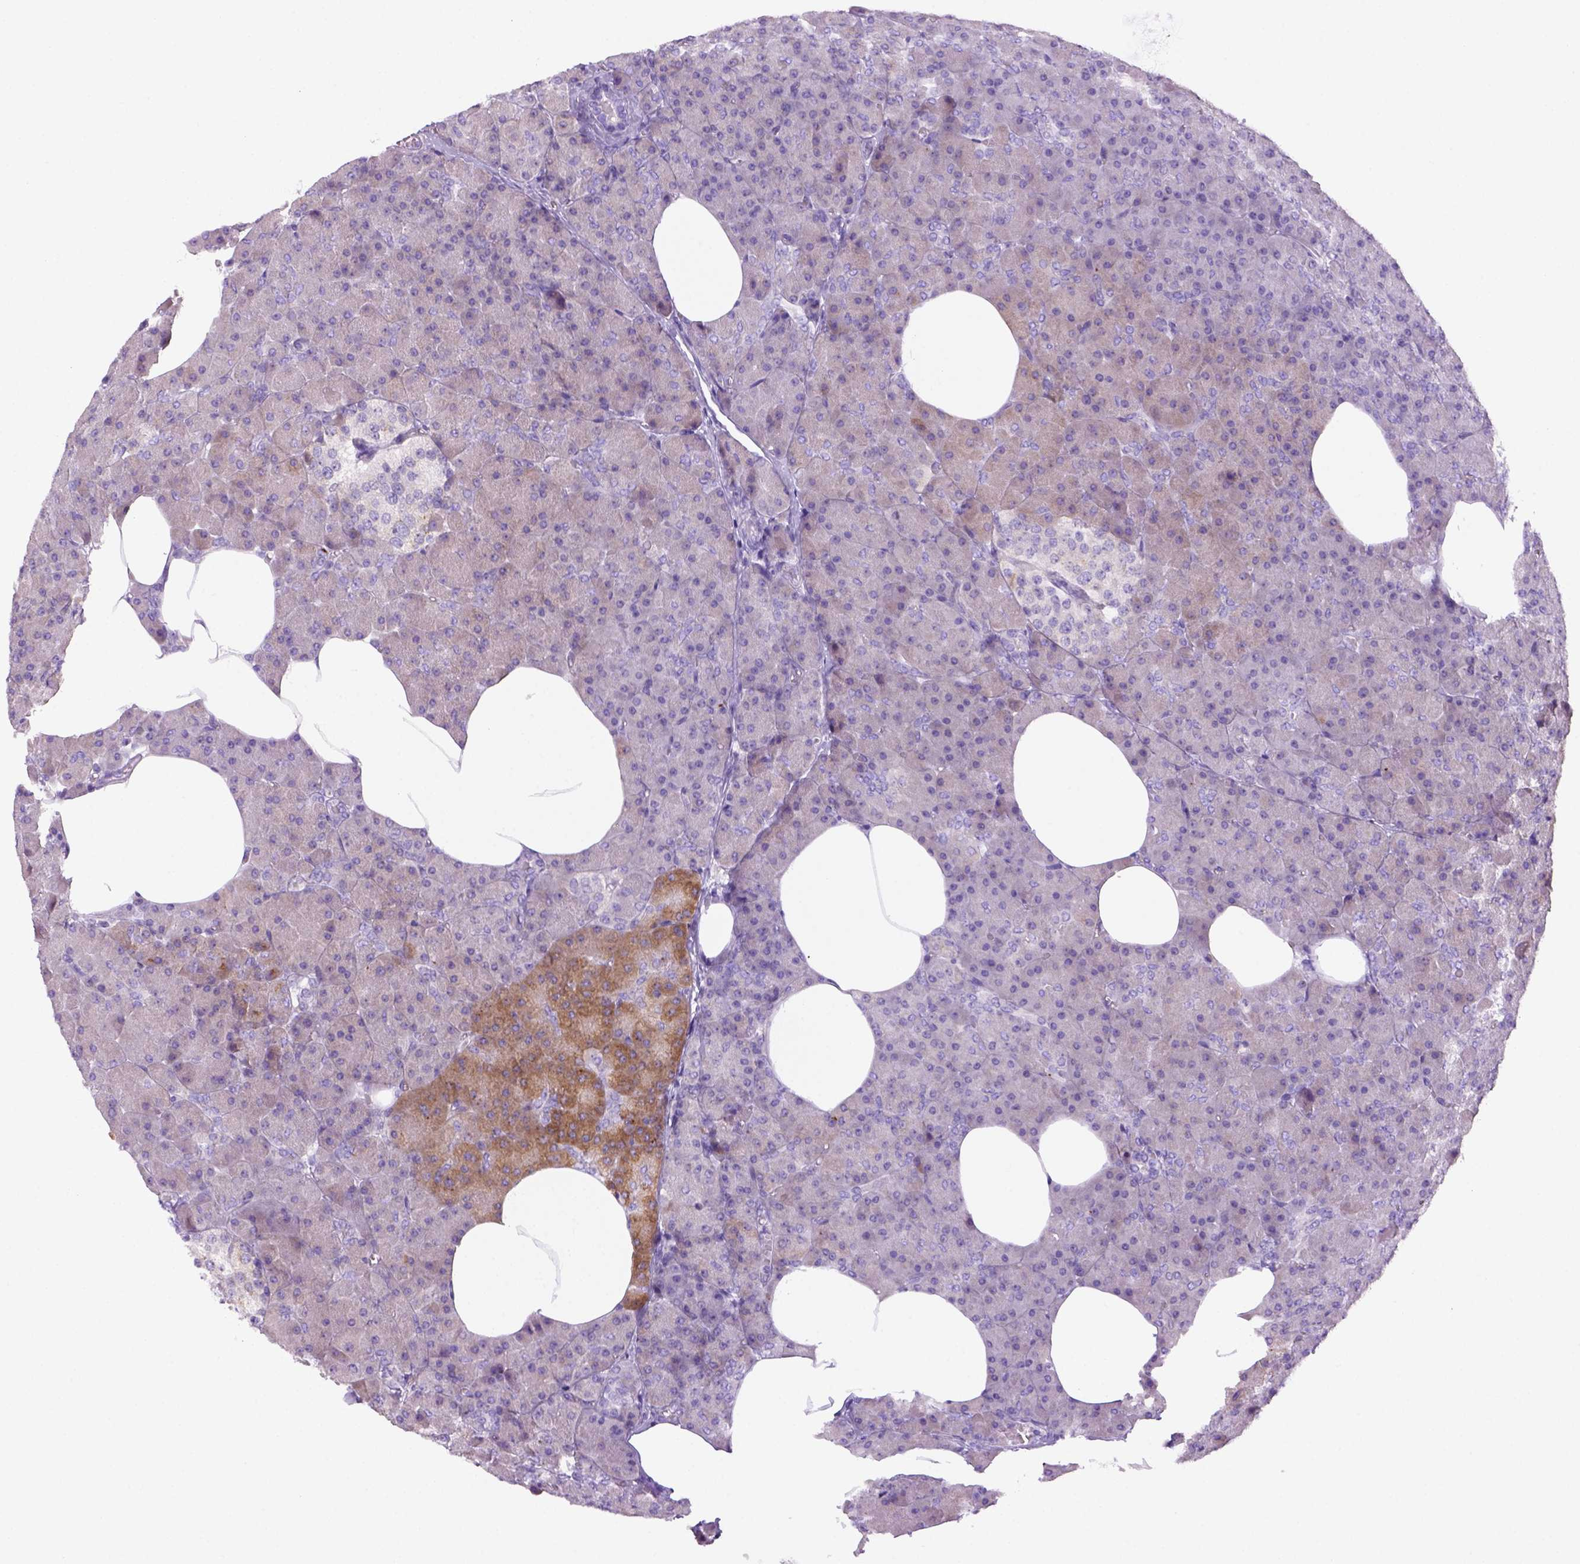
{"staining": {"intensity": "moderate", "quantity": "25%-75%", "location": "cytoplasmic/membranous"}, "tissue": "pancreas", "cell_type": "Exocrine glandular cells", "image_type": "normal", "snomed": [{"axis": "morphology", "description": "Normal tissue, NOS"}, {"axis": "topography", "description": "Pancreas"}], "caption": "A medium amount of moderate cytoplasmic/membranous expression is seen in approximately 25%-75% of exocrine glandular cells in normal pancreas. (DAB (3,3'-diaminobenzidine) = brown stain, brightfield microscopy at high magnification).", "gene": "DNAH11", "patient": {"sex": "female", "age": 45}}